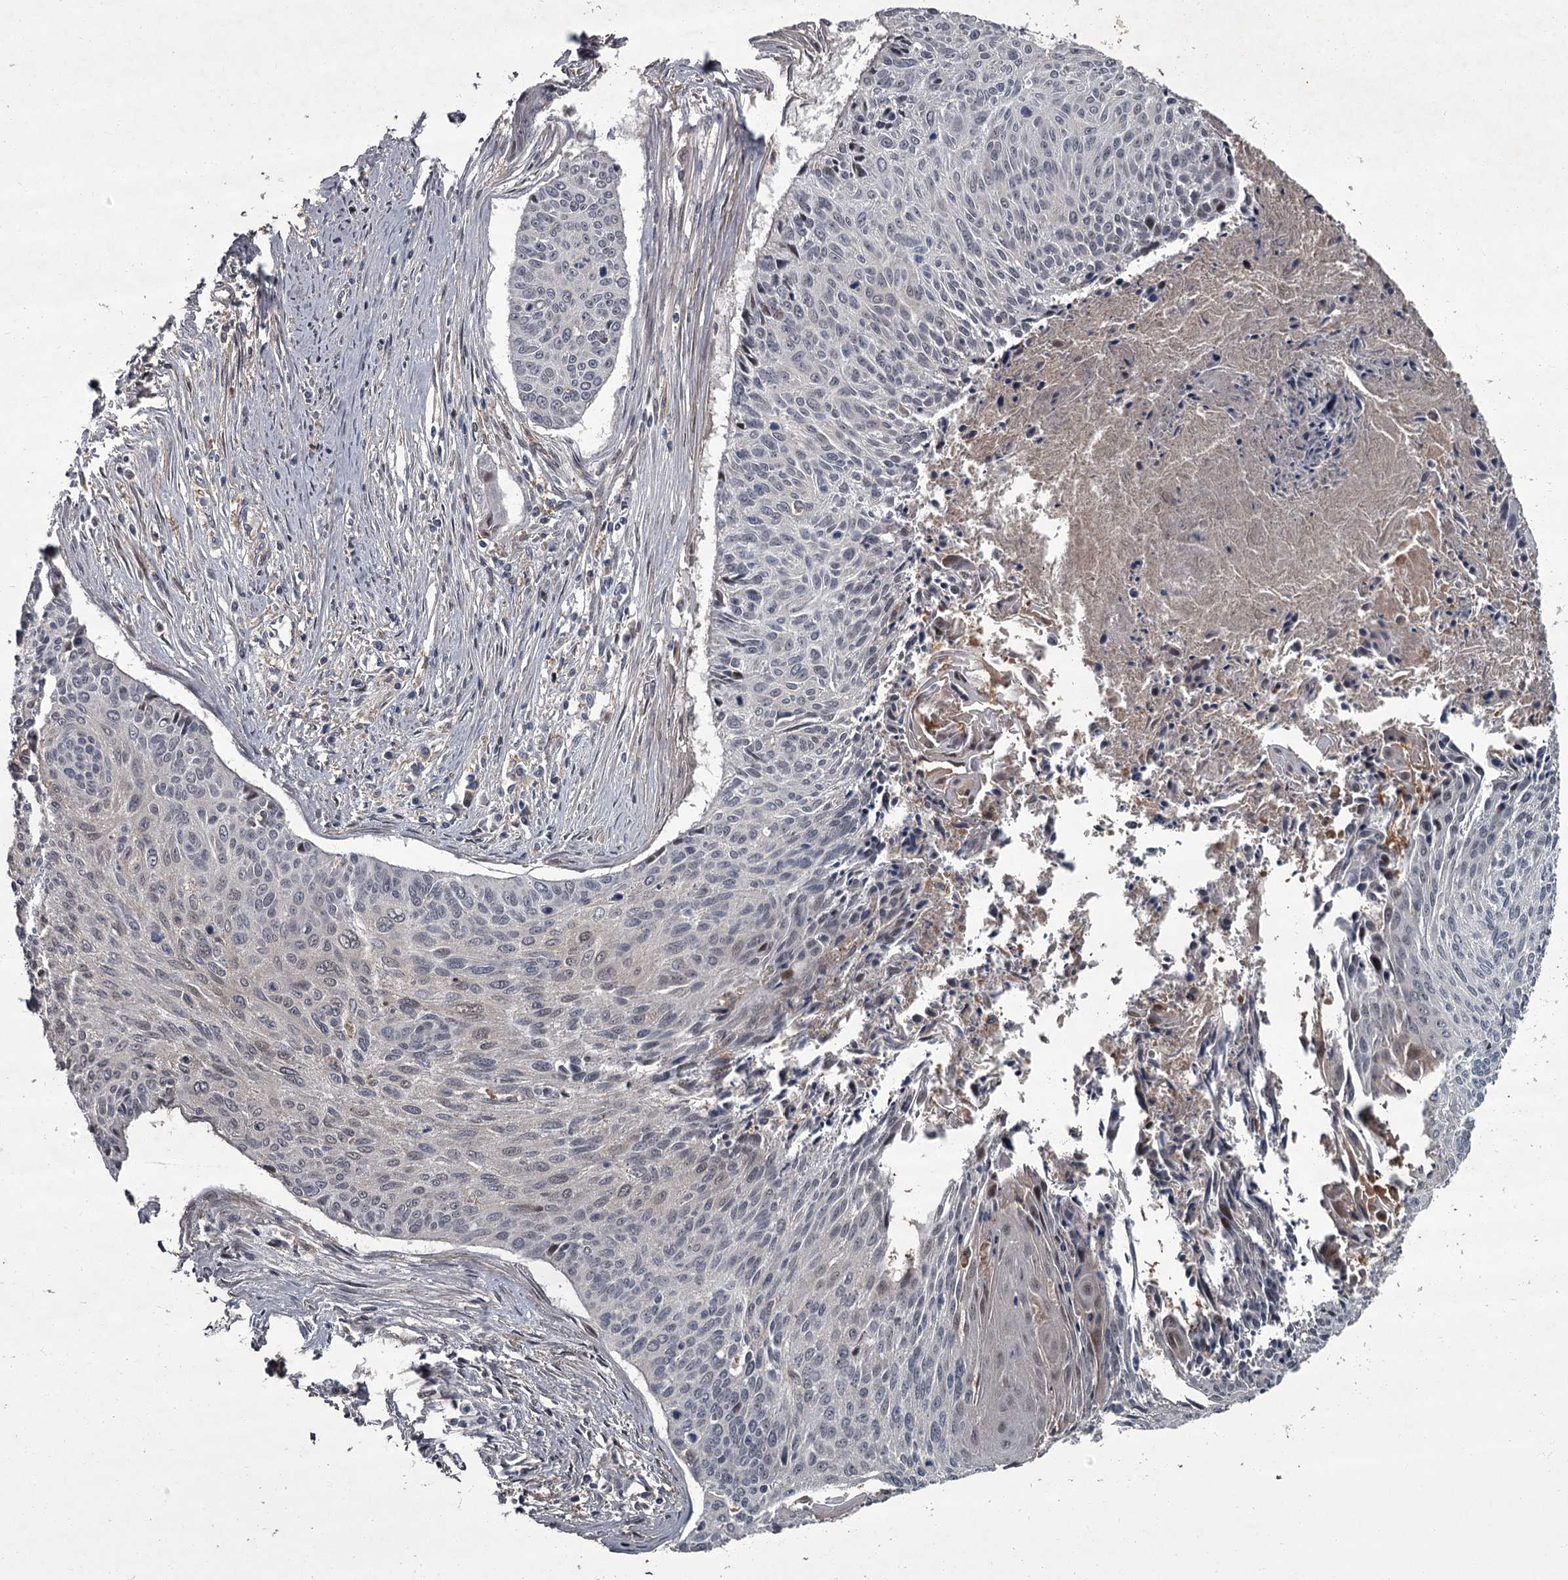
{"staining": {"intensity": "weak", "quantity": "<25%", "location": "nuclear"}, "tissue": "cervical cancer", "cell_type": "Tumor cells", "image_type": "cancer", "snomed": [{"axis": "morphology", "description": "Squamous cell carcinoma, NOS"}, {"axis": "topography", "description": "Cervix"}], "caption": "Tumor cells are negative for protein expression in human cervical cancer (squamous cell carcinoma).", "gene": "FLVCR2", "patient": {"sex": "female", "age": 55}}